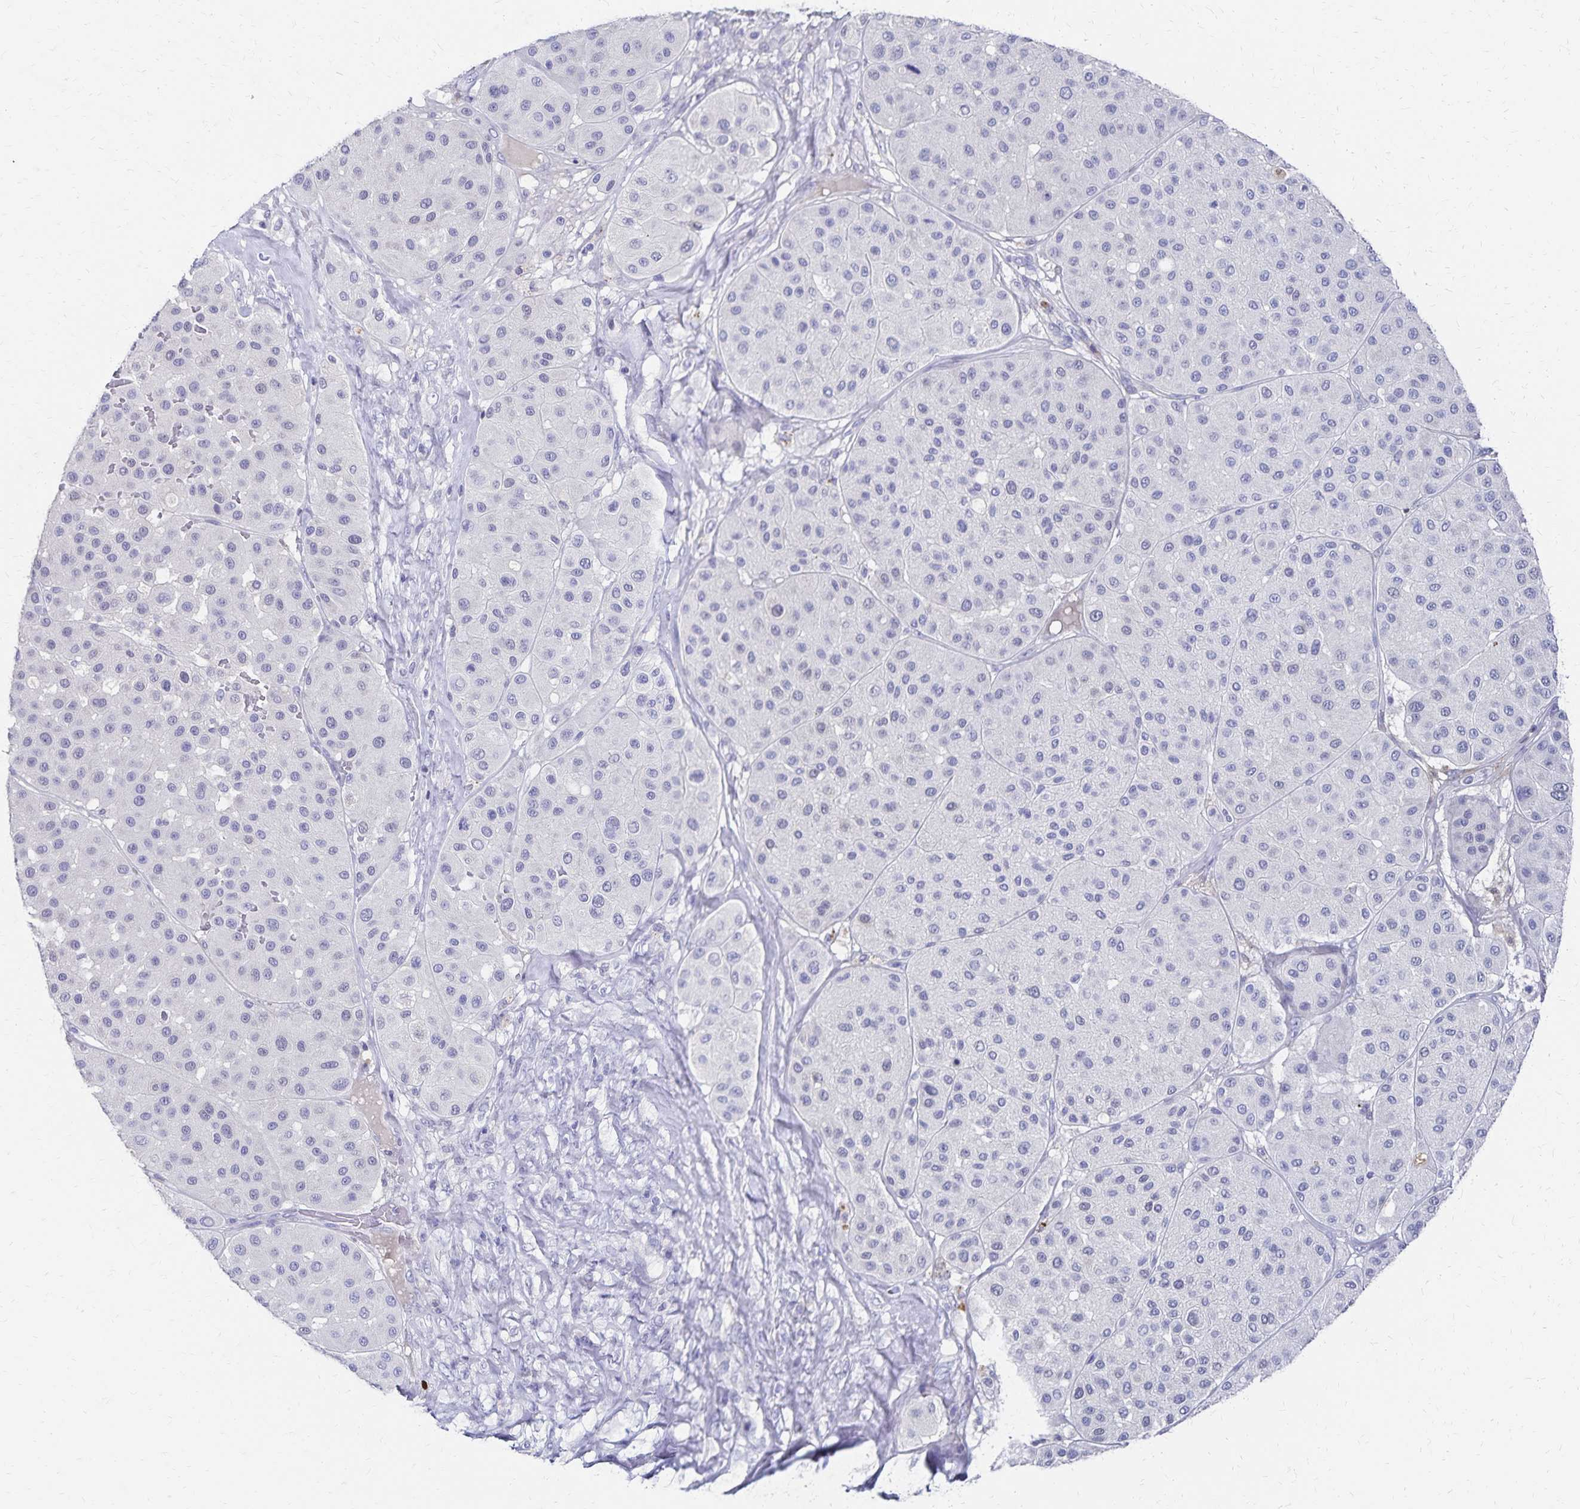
{"staining": {"intensity": "negative", "quantity": "none", "location": "none"}, "tissue": "melanoma", "cell_type": "Tumor cells", "image_type": "cancer", "snomed": [{"axis": "morphology", "description": "Malignant melanoma, Metastatic site"}, {"axis": "topography", "description": "Smooth muscle"}], "caption": "DAB (3,3'-diaminobenzidine) immunohistochemical staining of melanoma demonstrates no significant expression in tumor cells. (Brightfield microscopy of DAB immunohistochemistry at high magnification).", "gene": "PAX5", "patient": {"sex": "male", "age": 41}}